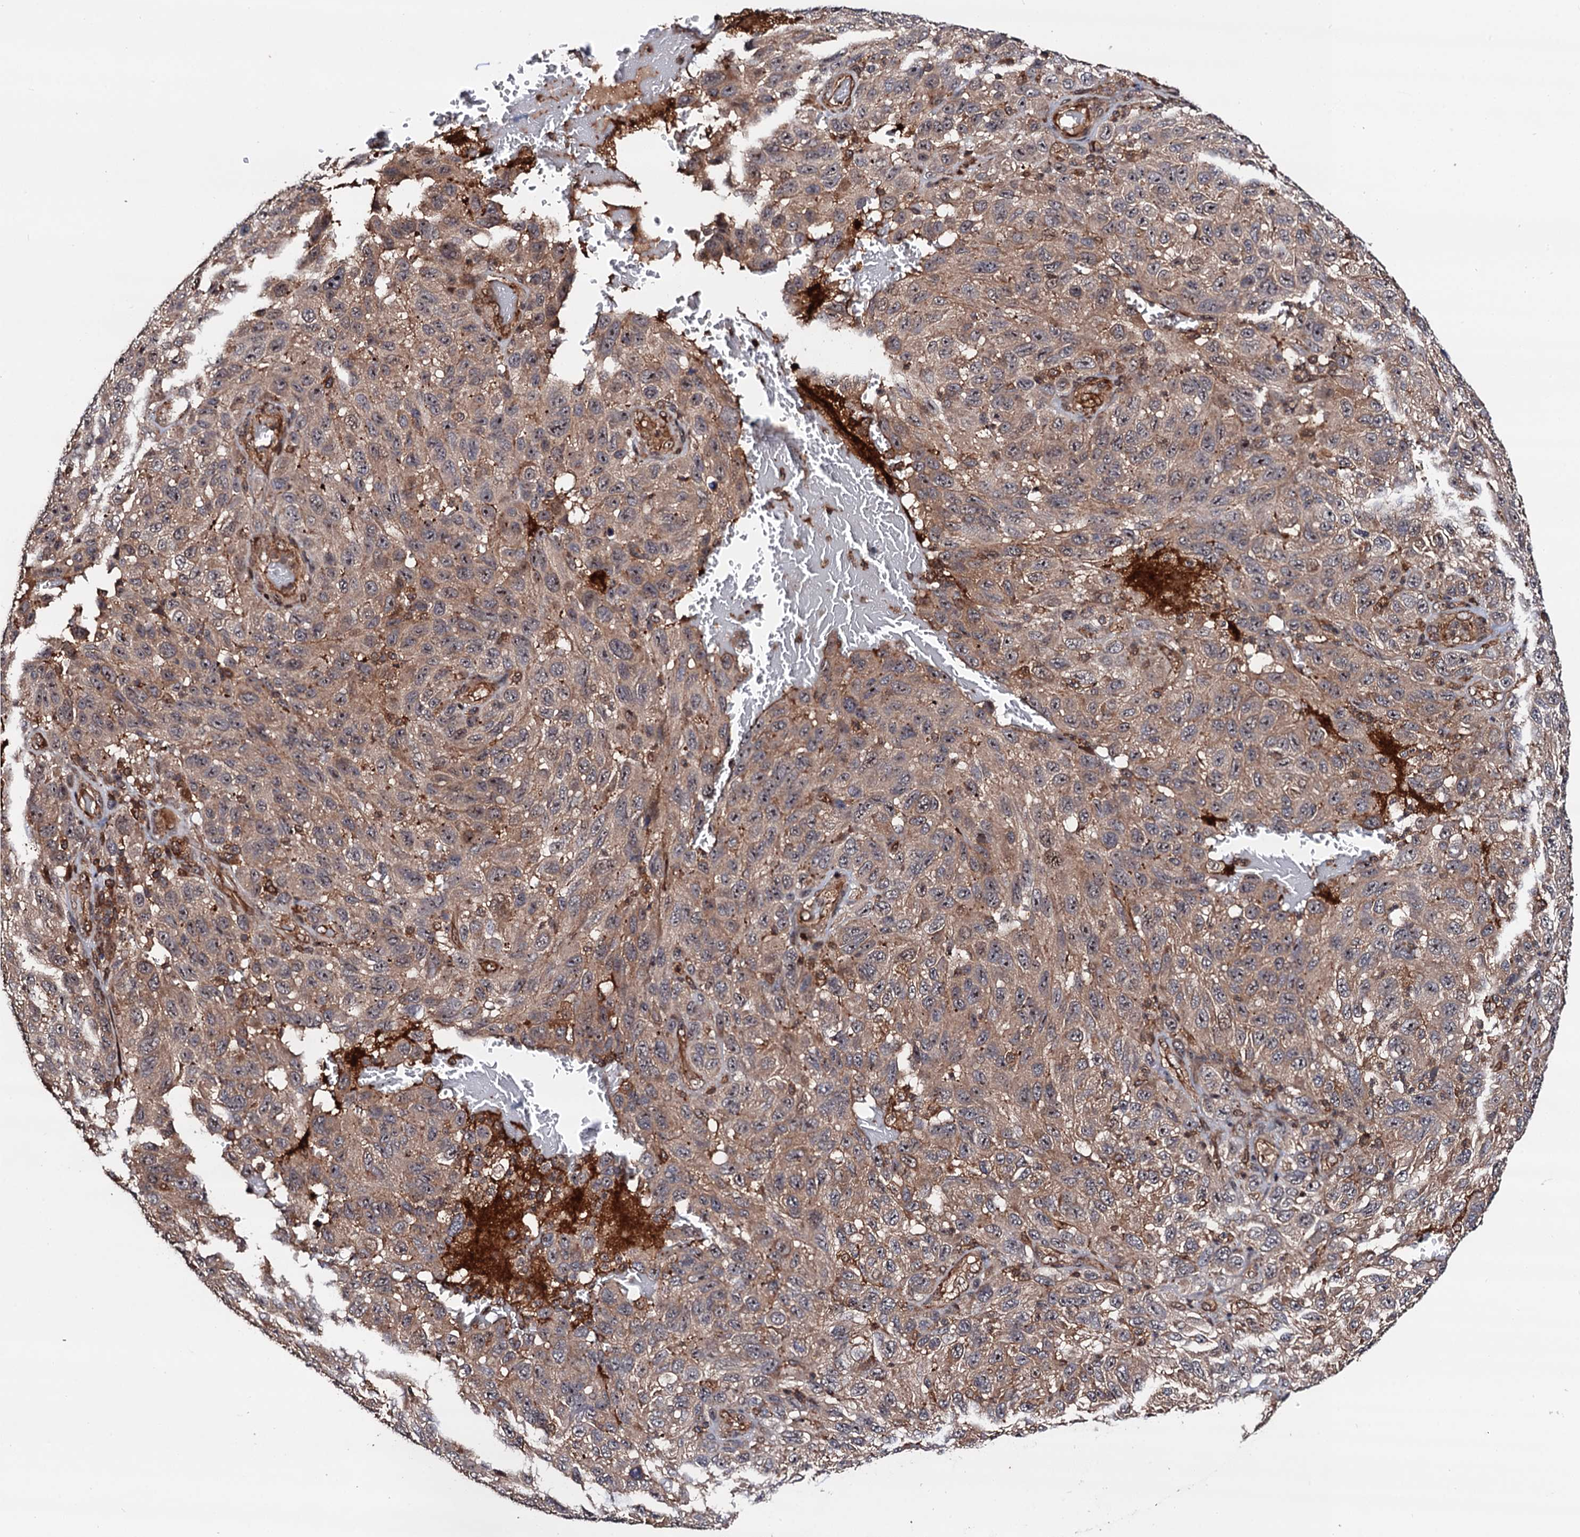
{"staining": {"intensity": "weak", "quantity": ">75%", "location": "cytoplasmic/membranous,nuclear"}, "tissue": "melanoma", "cell_type": "Tumor cells", "image_type": "cancer", "snomed": [{"axis": "morphology", "description": "Normal tissue, NOS"}, {"axis": "morphology", "description": "Malignant melanoma, NOS"}, {"axis": "topography", "description": "Skin"}], "caption": "Protein expression by immunohistochemistry (IHC) demonstrates weak cytoplasmic/membranous and nuclear positivity in about >75% of tumor cells in malignant melanoma.", "gene": "BORA", "patient": {"sex": "female", "age": 96}}